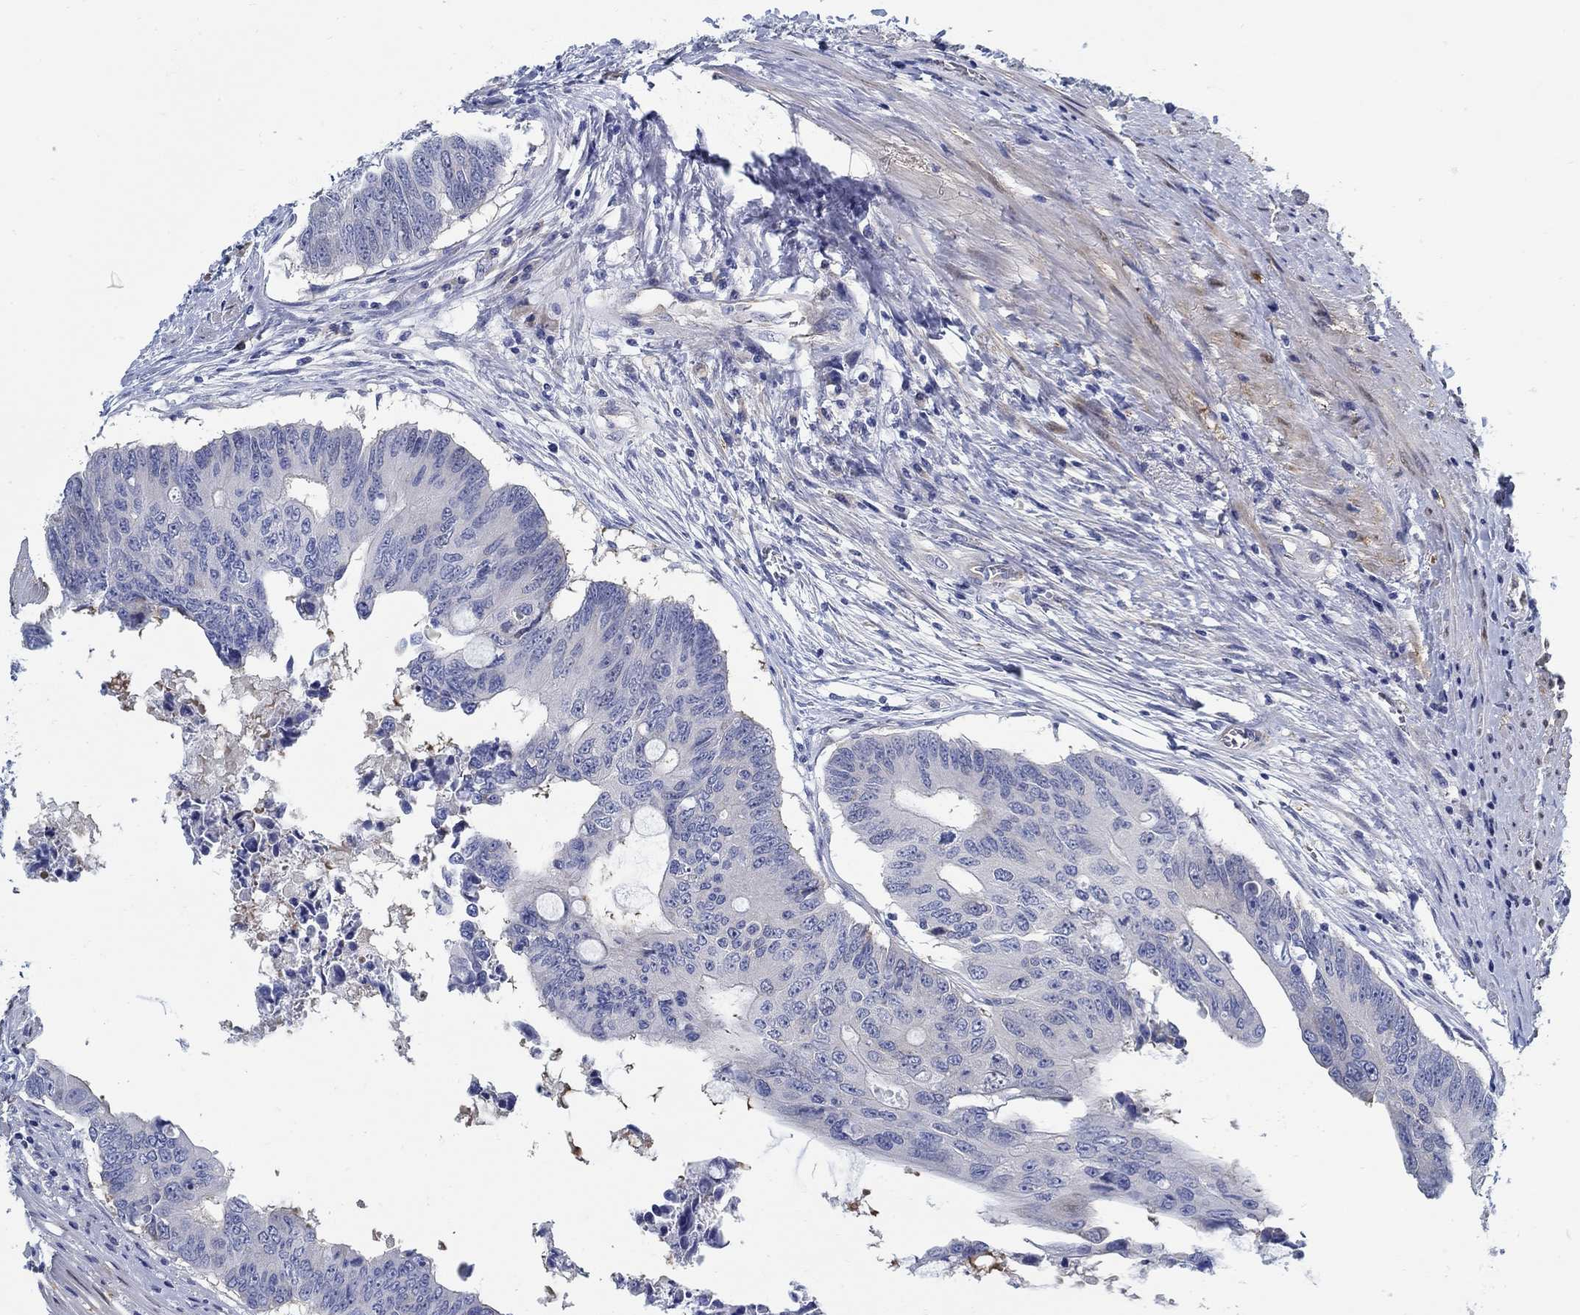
{"staining": {"intensity": "negative", "quantity": "none", "location": "none"}, "tissue": "colorectal cancer", "cell_type": "Tumor cells", "image_type": "cancer", "snomed": [{"axis": "morphology", "description": "Adenocarcinoma, NOS"}, {"axis": "topography", "description": "Rectum"}], "caption": "Tumor cells show no significant protein positivity in colorectal cancer (adenocarcinoma). (DAB immunohistochemistry (IHC) visualized using brightfield microscopy, high magnification).", "gene": "C15orf39", "patient": {"sex": "male", "age": 59}}